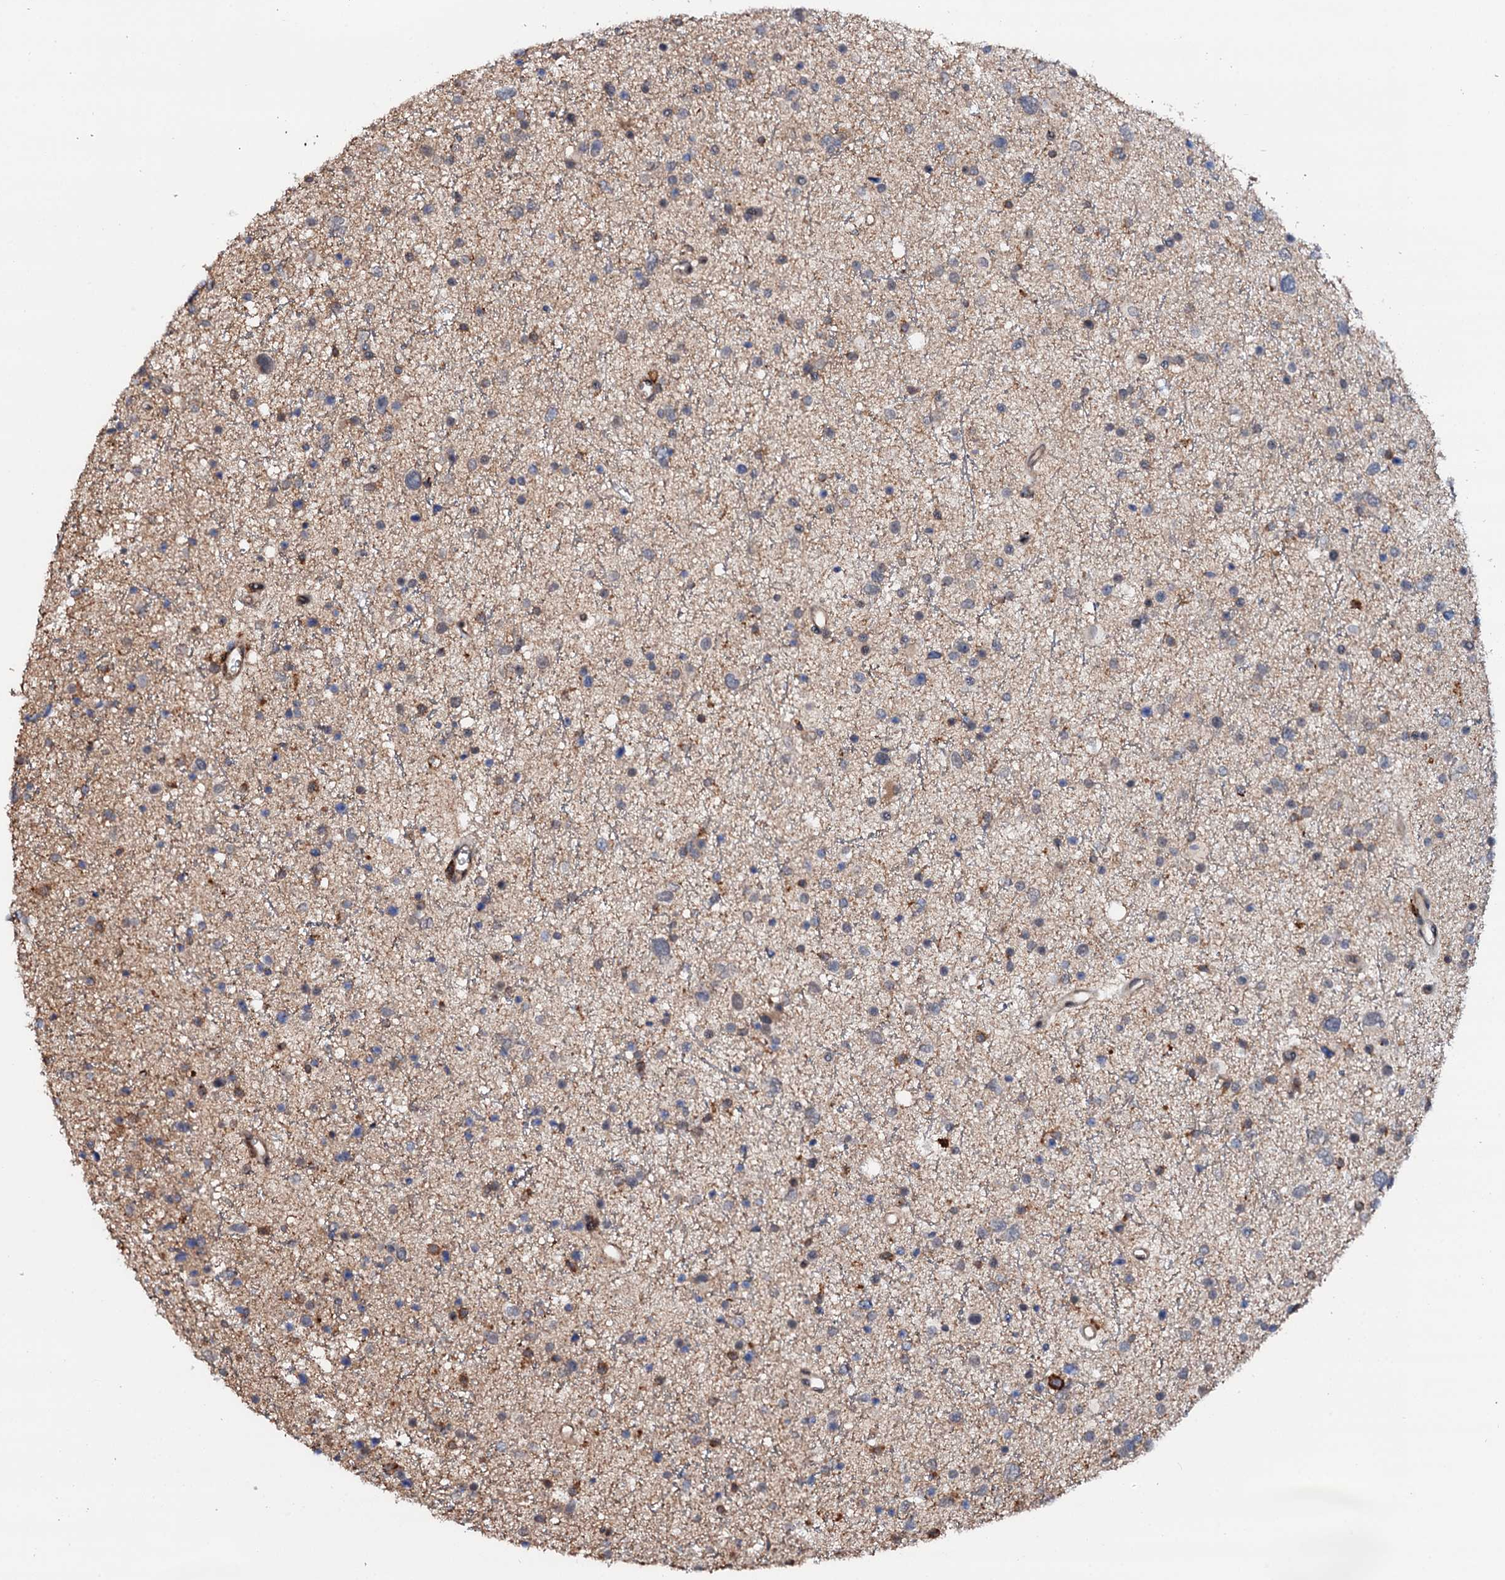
{"staining": {"intensity": "negative", "quantity": "none", "location": "none"}, "tissue": "glioma", "cell_type": "Tumor cells", "image_type": "cancer", "snomed": [{"axis": "morphology", "description": "Glioma, malignant, Low grade"}, {"axis": "topography", "description": "Brain"}], "caption": "Histopathology image shows no protein expression in tumor cells of glioma tissue. (IHC, brightfield microscopy, high magnification).", "gene": "VAMP8", "patient": {"sex": "female", "age": 37}}